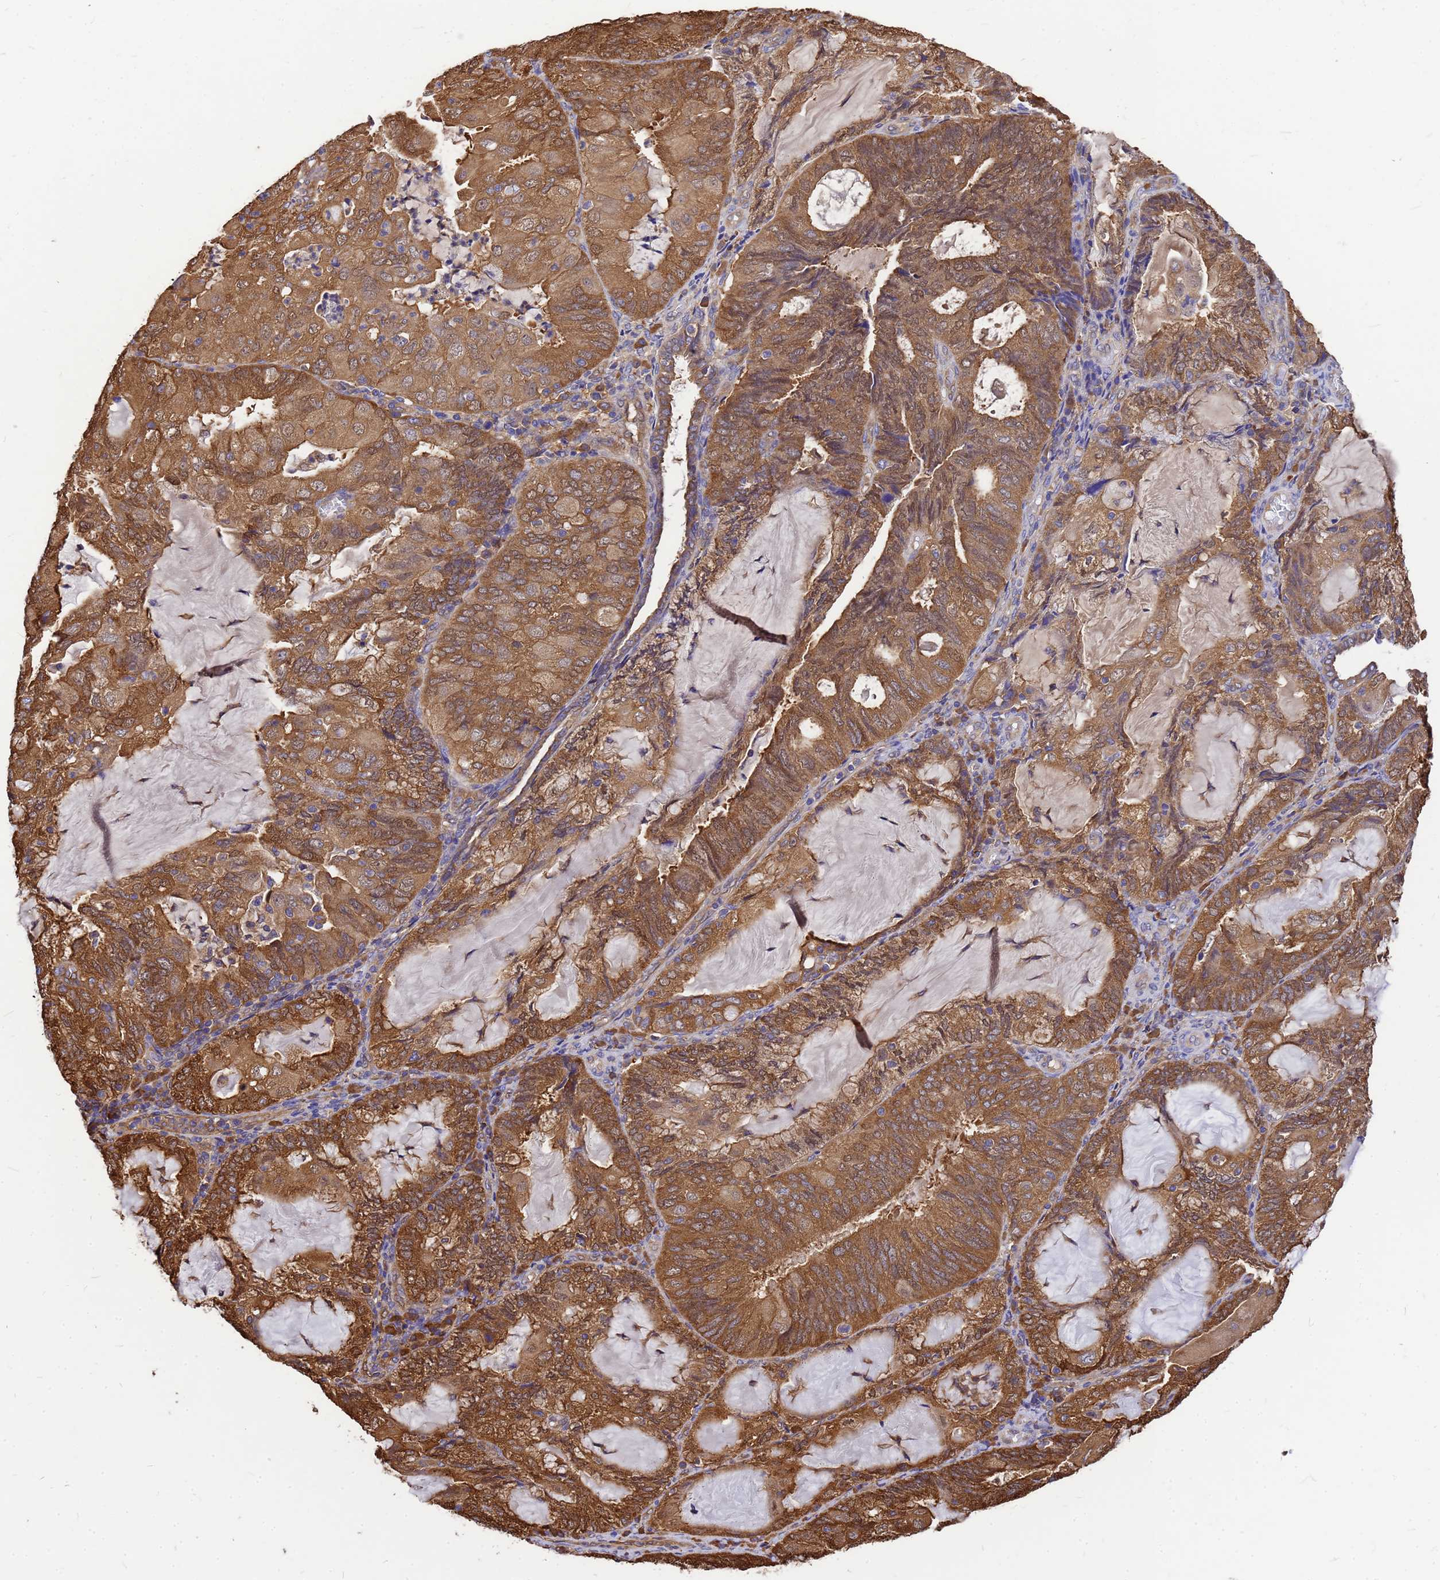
{"staining": {"intensity": "moderate", "quantity": ">75%", "location": "cytoplasmic/membranous"}, "tissue": "endometrial cancer", "cell_type": "Tumor cells", "image_type": "cancer", "snomed": [{"axis": "morphology", "description": "Adenocarcinoma, NOS"}, {"axis": "topography", "description": "Endometrium"}], "caption": "Tumor cells exhibit moderate cytoplasmic/membranous positivity in about >75% of cells in adenocarcinoma (endometrial).", "gene": "GID4", "patient": {"sex": "female", "age": 81}}